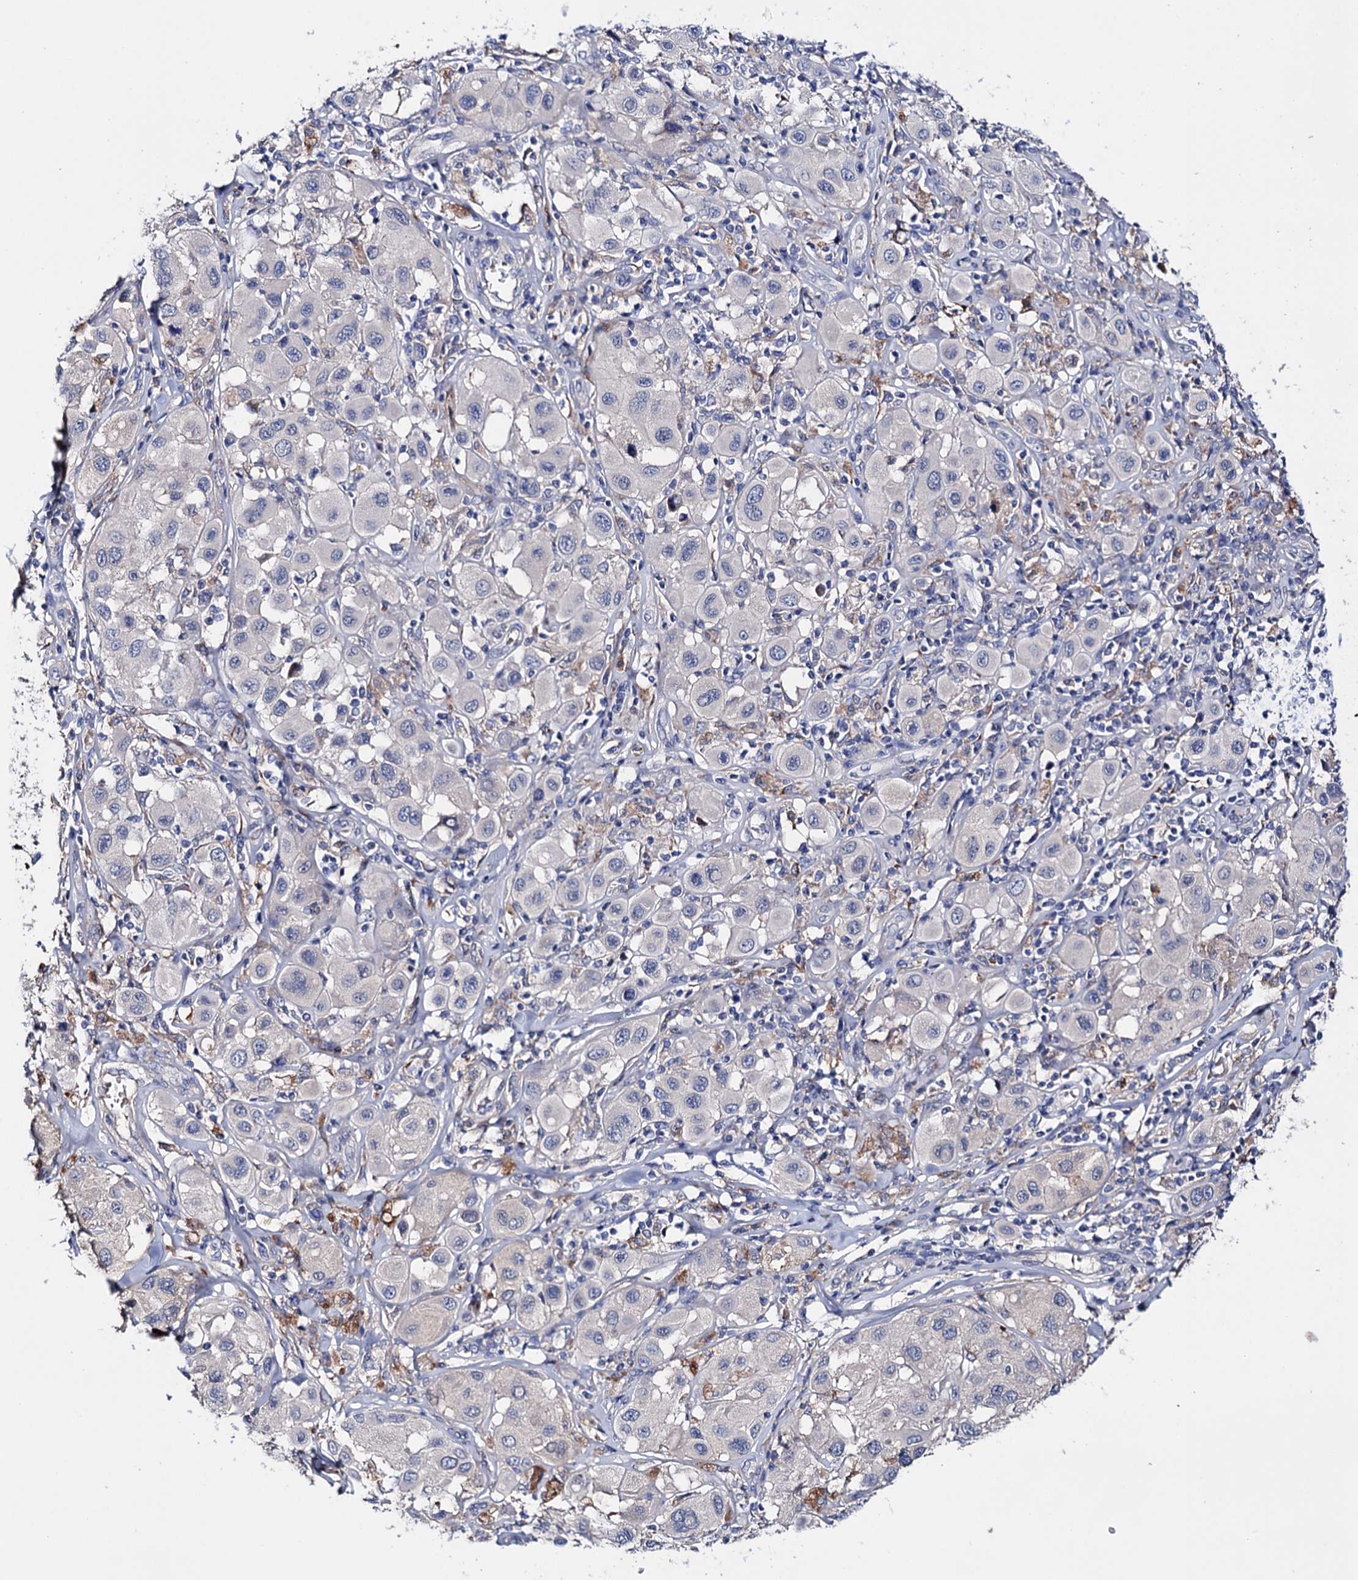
{"staining": {"intensity": "negative", "quantity": "none", "location": "none"}, "tissue": "melanoma", "cell_type": "Tumor cells", "image_type": "cancer", "snomed": [{"axis": "morphology", "description": "Malignant melanoma, Metastatic site"}, {"axis": "topography", "description": "Skin"}], "caption": "Tumor cells are negative for protein expression in human malignant melanoma (metastatic site). (Immunohistochemistry (ihc), brightfield microscopy, high magnification).", "gene": "PPP1R32", "patient": {"sex": "male", "age": 41}}